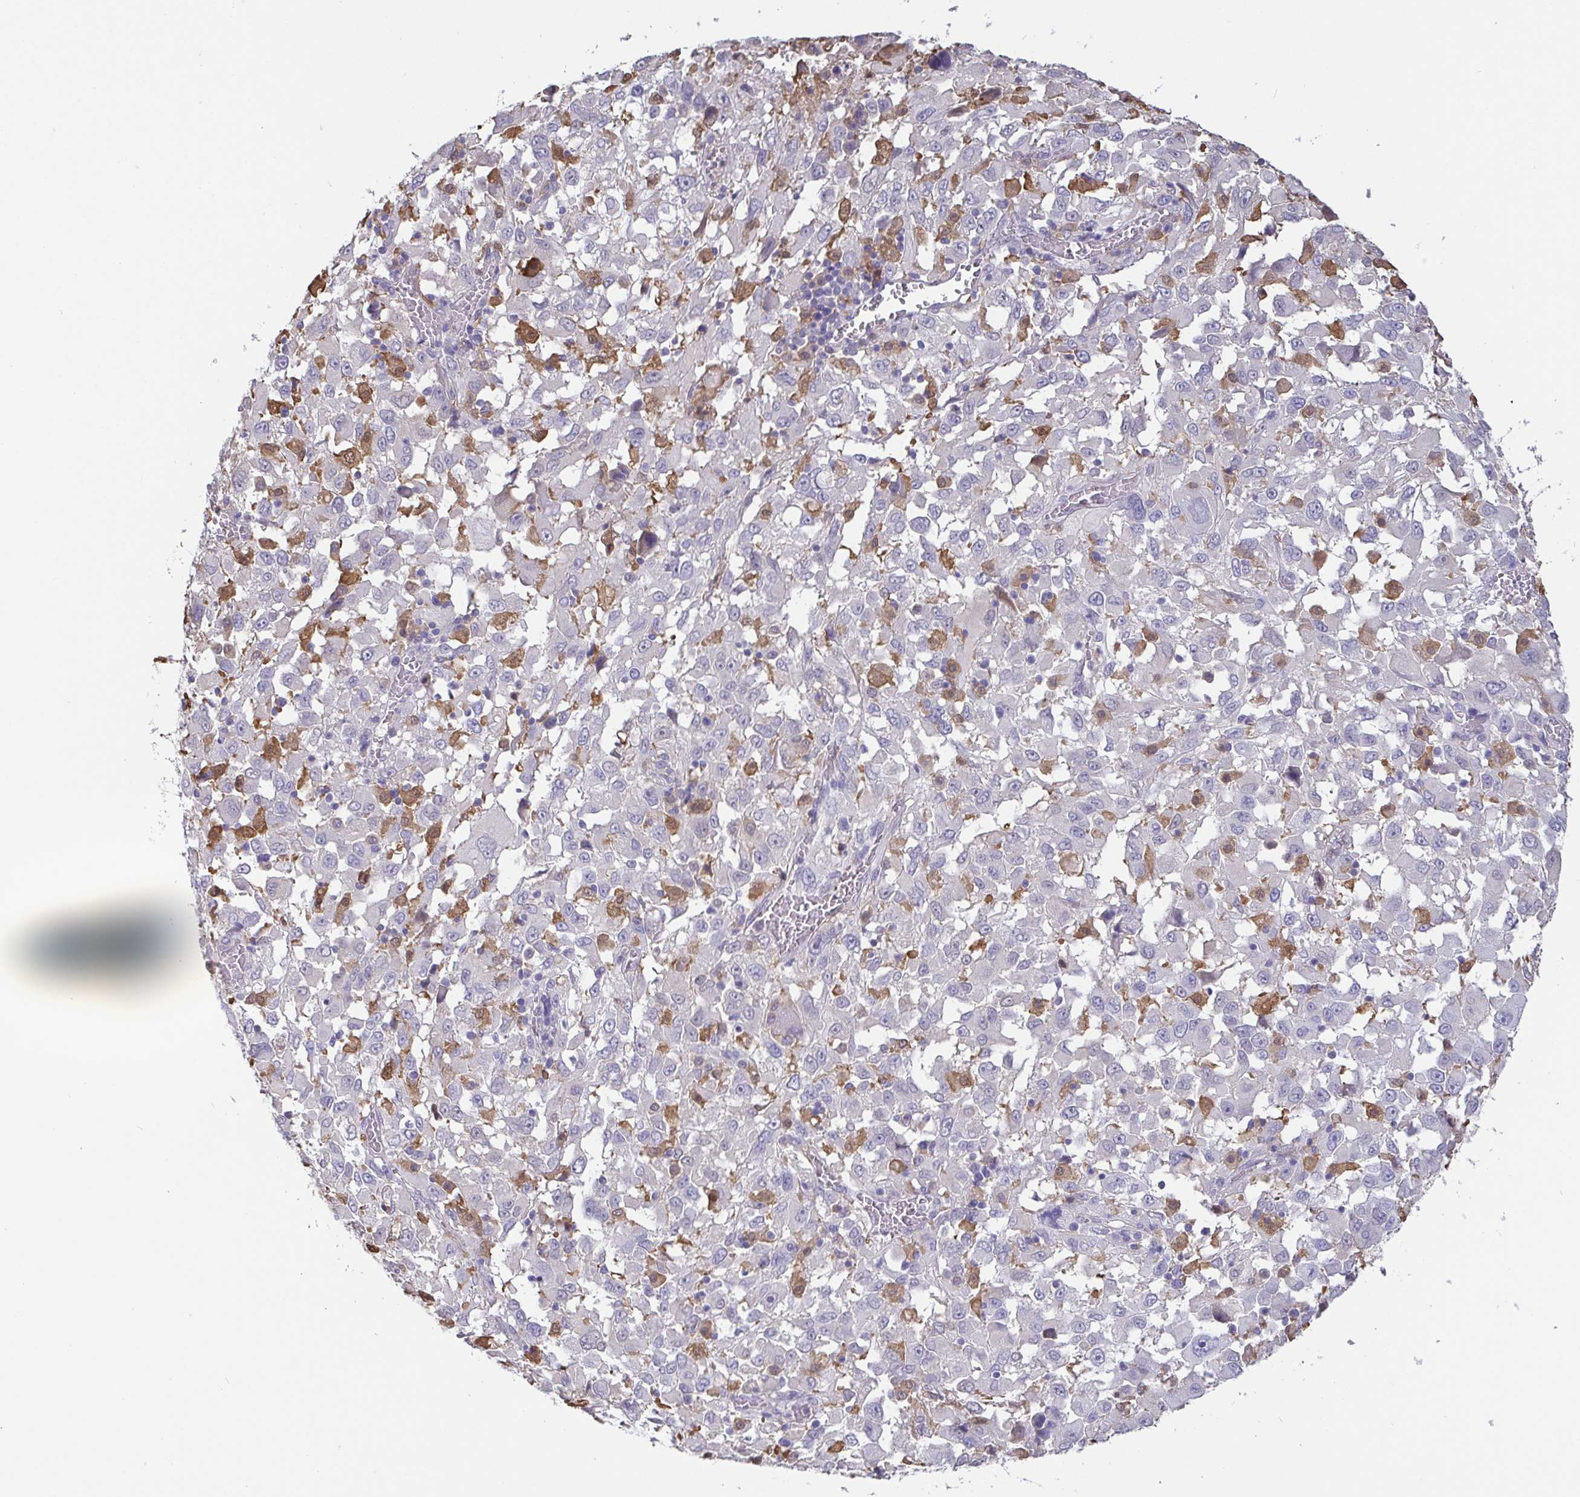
{"staining": {"intensity": "negative", "quantity": "none", "location": "none"}, "tissue": "melanoma", "cell_type": "Tumor cells", "image_type": "cancer", "snomed": [{"axis": "morphology", "description": "Malignant melanoma, Metastatic site"}, {"axis": "topography", "description": "Soft tissue"}], "caption": "This image is of melanoma stained with immunohistochemistry to label a protein in brown with the nuclei are counter-stained blue. There is no expression in tumor cells. (DAB (3,3'-diaminobenzidine) immunohistochemistry (IHC), high magnification).", "gene": "IDH1", "patient": {"sex": "male", "age": 50}}